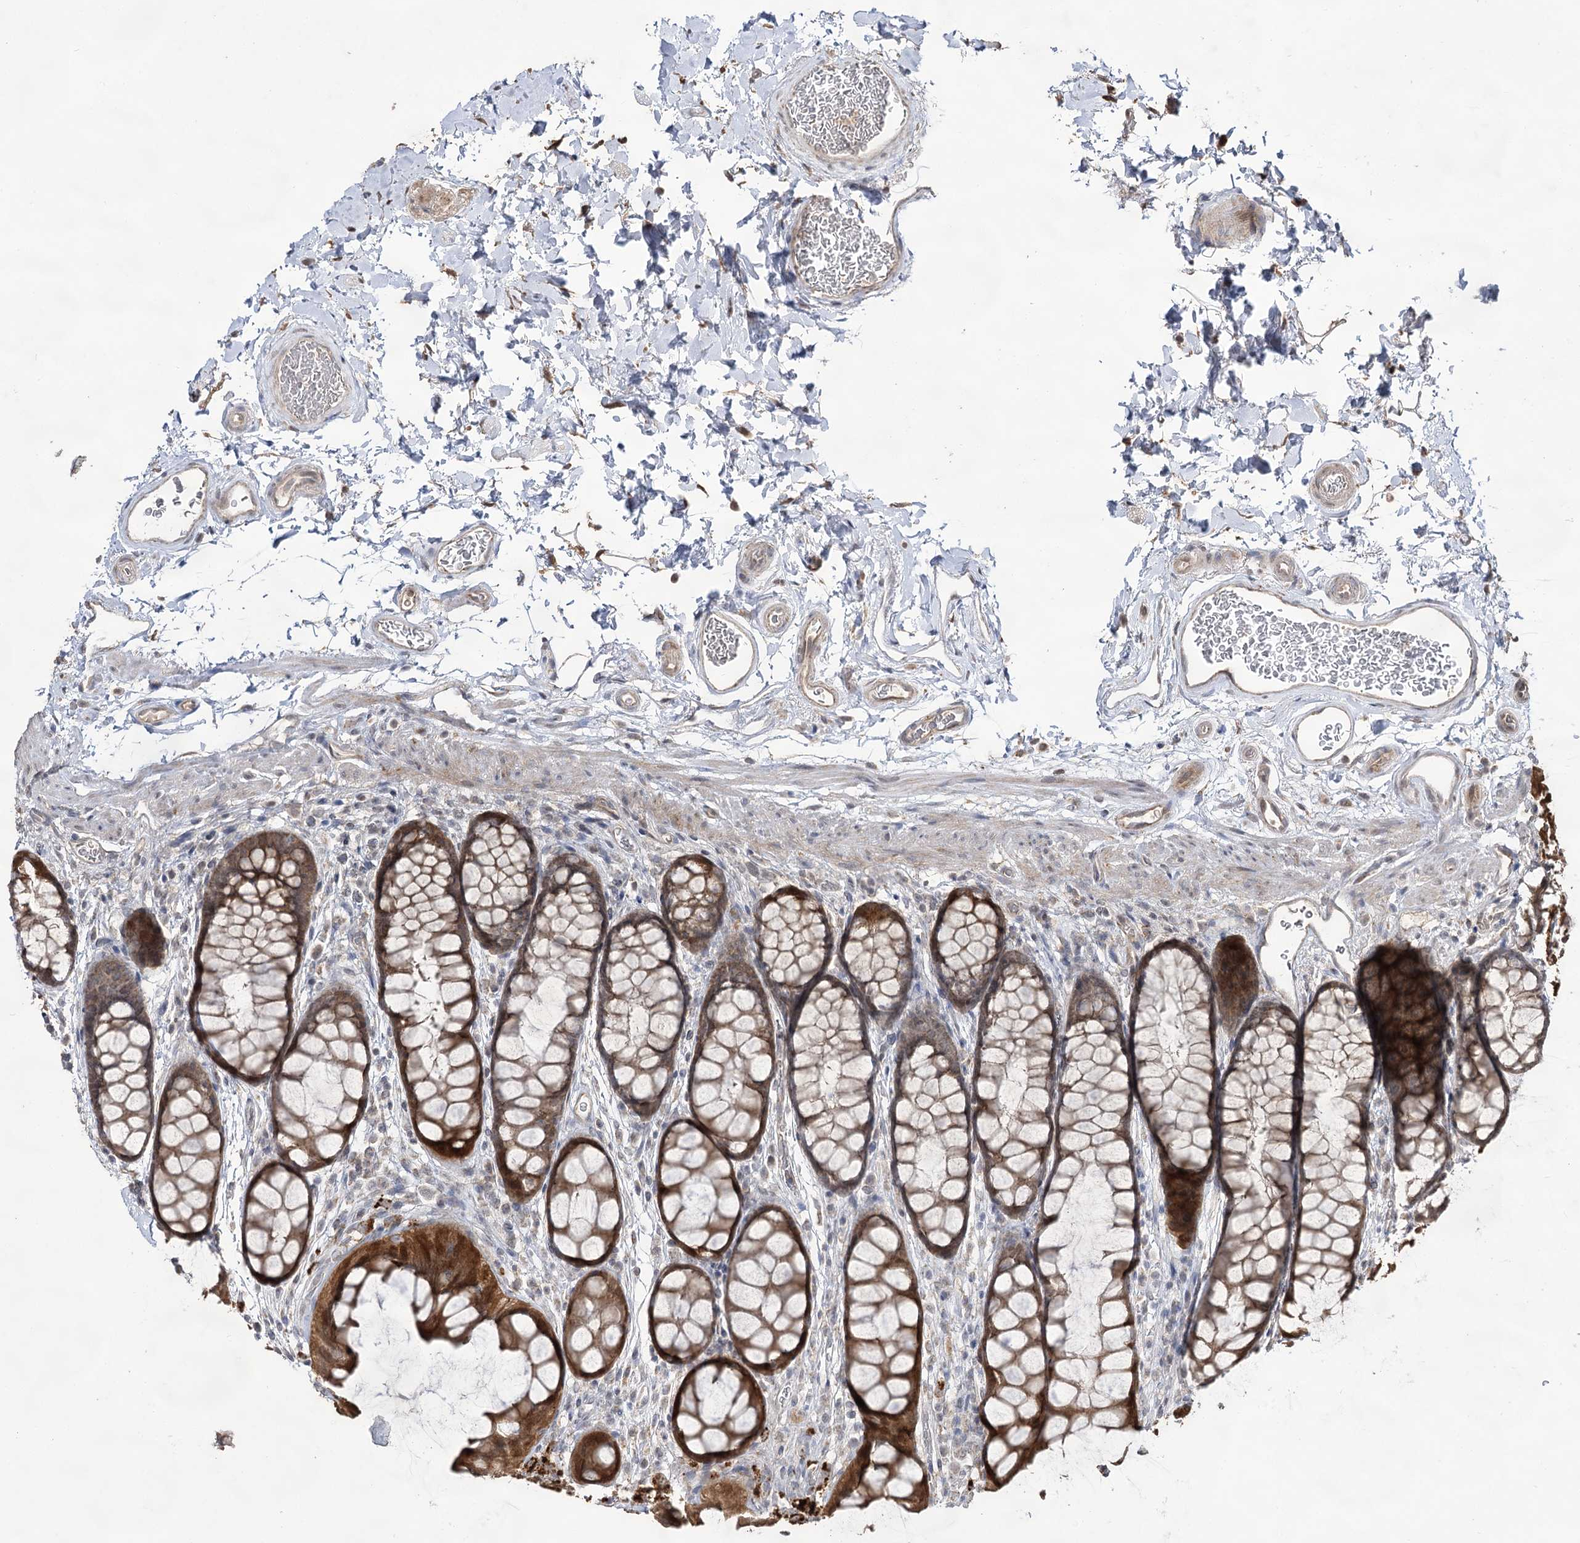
{"staining": {"intensity": "weak", "quantity": ">75%", "location": "cytoplasmic/membranous"}, "tissue": "colon", "cell_type": "Endothelial cells", "image_type": "normal", "snomed": [{"axis": "morphology", "description": "Normal tissue, NOS"}, {"axis": "topography", "description": "Colon"}], "caption": "Colon was stained to show a protein in brown. There is low levels of weak cytoplasmic/membranous staining in approximately >75% of endothelial cells.", "gene": "ACTR6", "patient": {"sex": "female", "age": 82}}